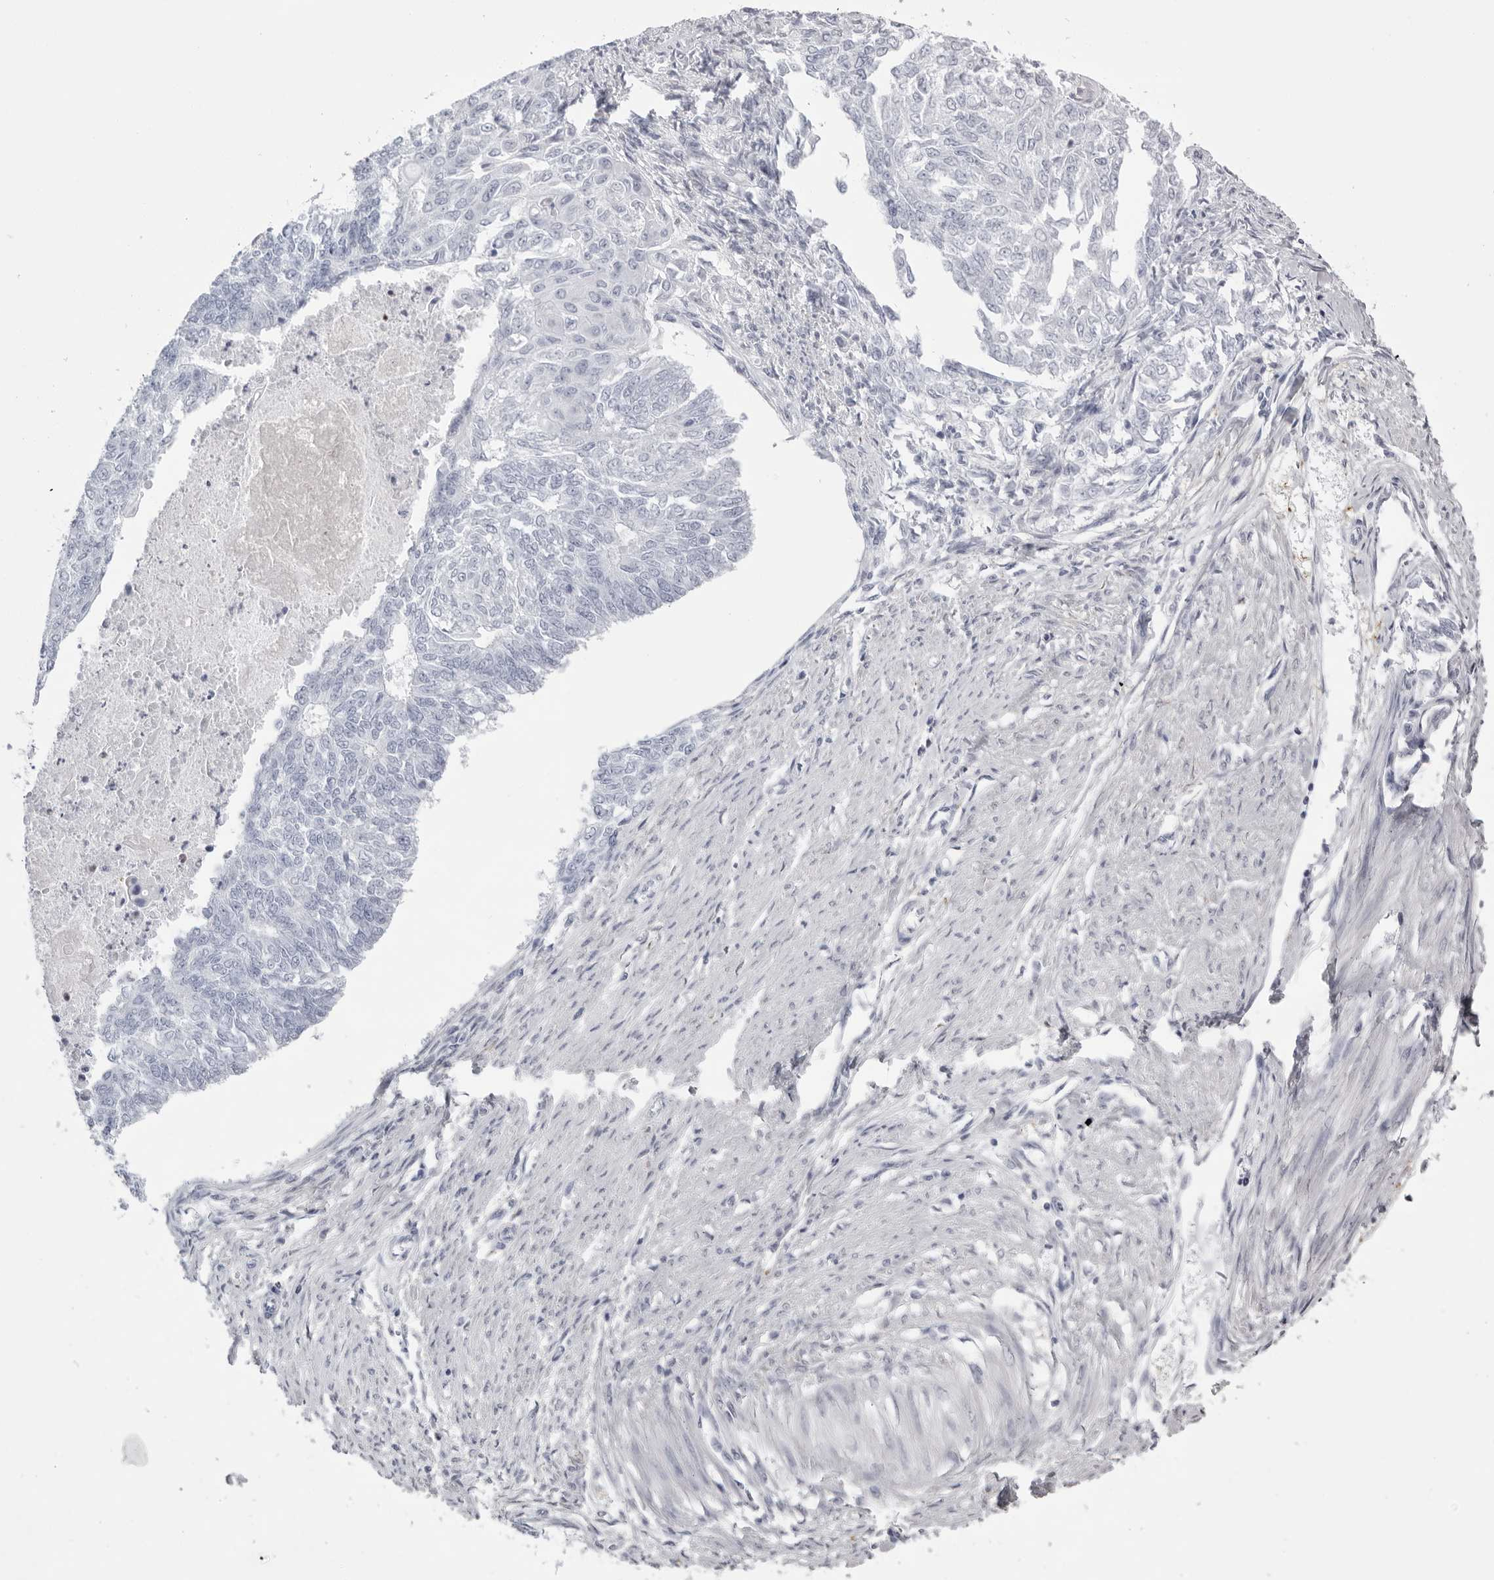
{"staining": {"intensity": "negative", "quantity": "none", "location": "none"}, "tissue": "endometrial cancer", "cell_type": "Tumor cells", "image_type": "cancer", "snomed": [{"axis": "morphology", "description": "Adenocarcinoma, NOS"}, {"axis": "topography", "description": "Endometrium"}], "caption": "Tumor cells are negative for brown protein staining in endometrial cancer (adenocarcinoma).", "gene": "TMOD4", "patient": {"sex": "female", "age": 32}}